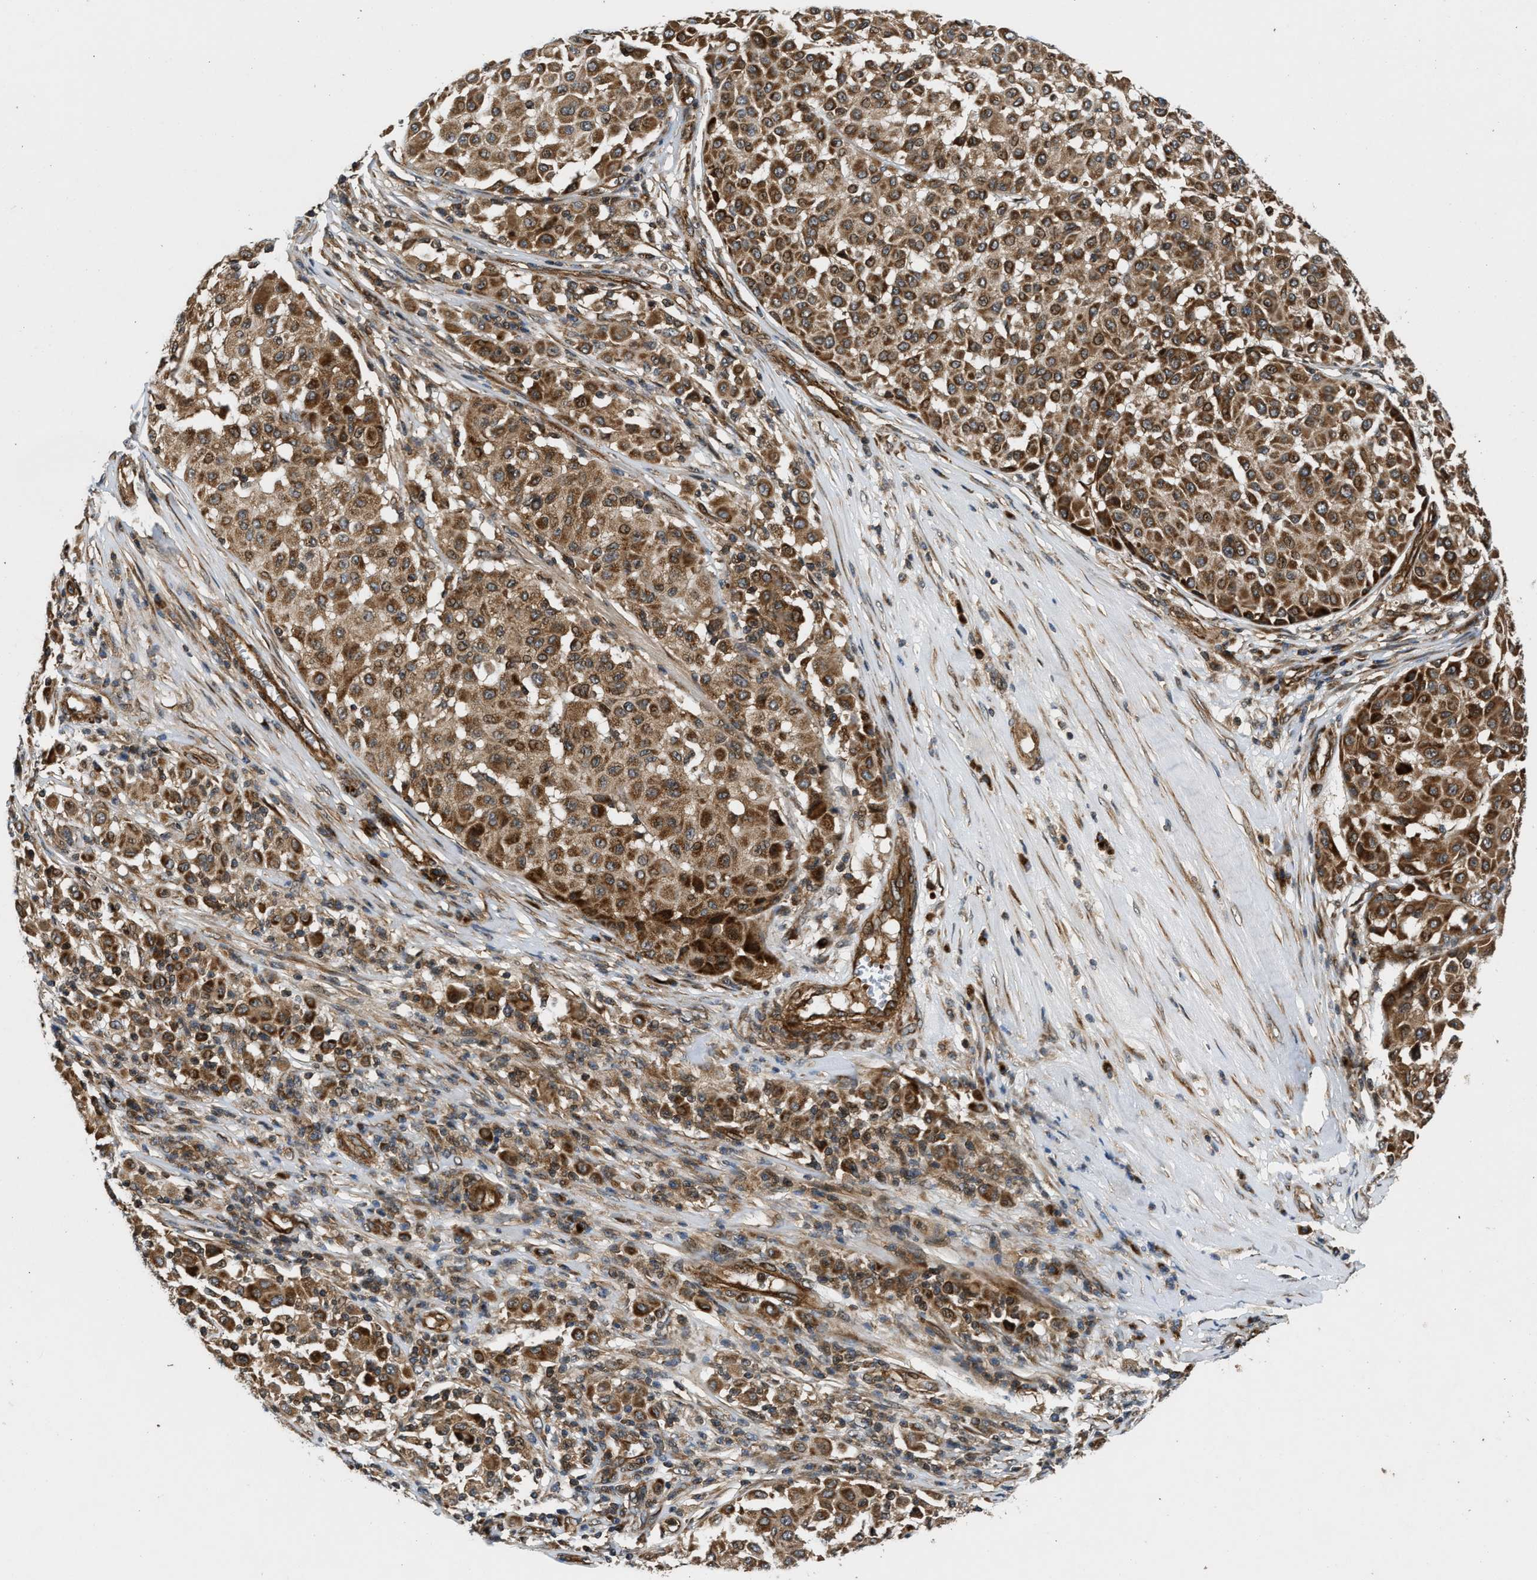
{"staining": {"intensity": "moderate", "quantity": ">75%", "location": "cytoplasmic/membranous"}, "tissue": "melanoma", "cell_type": "Tumor cells", "image_type": "cancer", "snomed": [{"axis": "morphology", "description": "Malignant melanoma, Metastatic site"}, {"axis": "topography", "description": "Soft tissue"}], "caption": "Melanoma stained with a protein marker shows moderate staining in tumor cells.", "gene": "PNPLA8", "patient": {"sex": "male", "age": 41}}